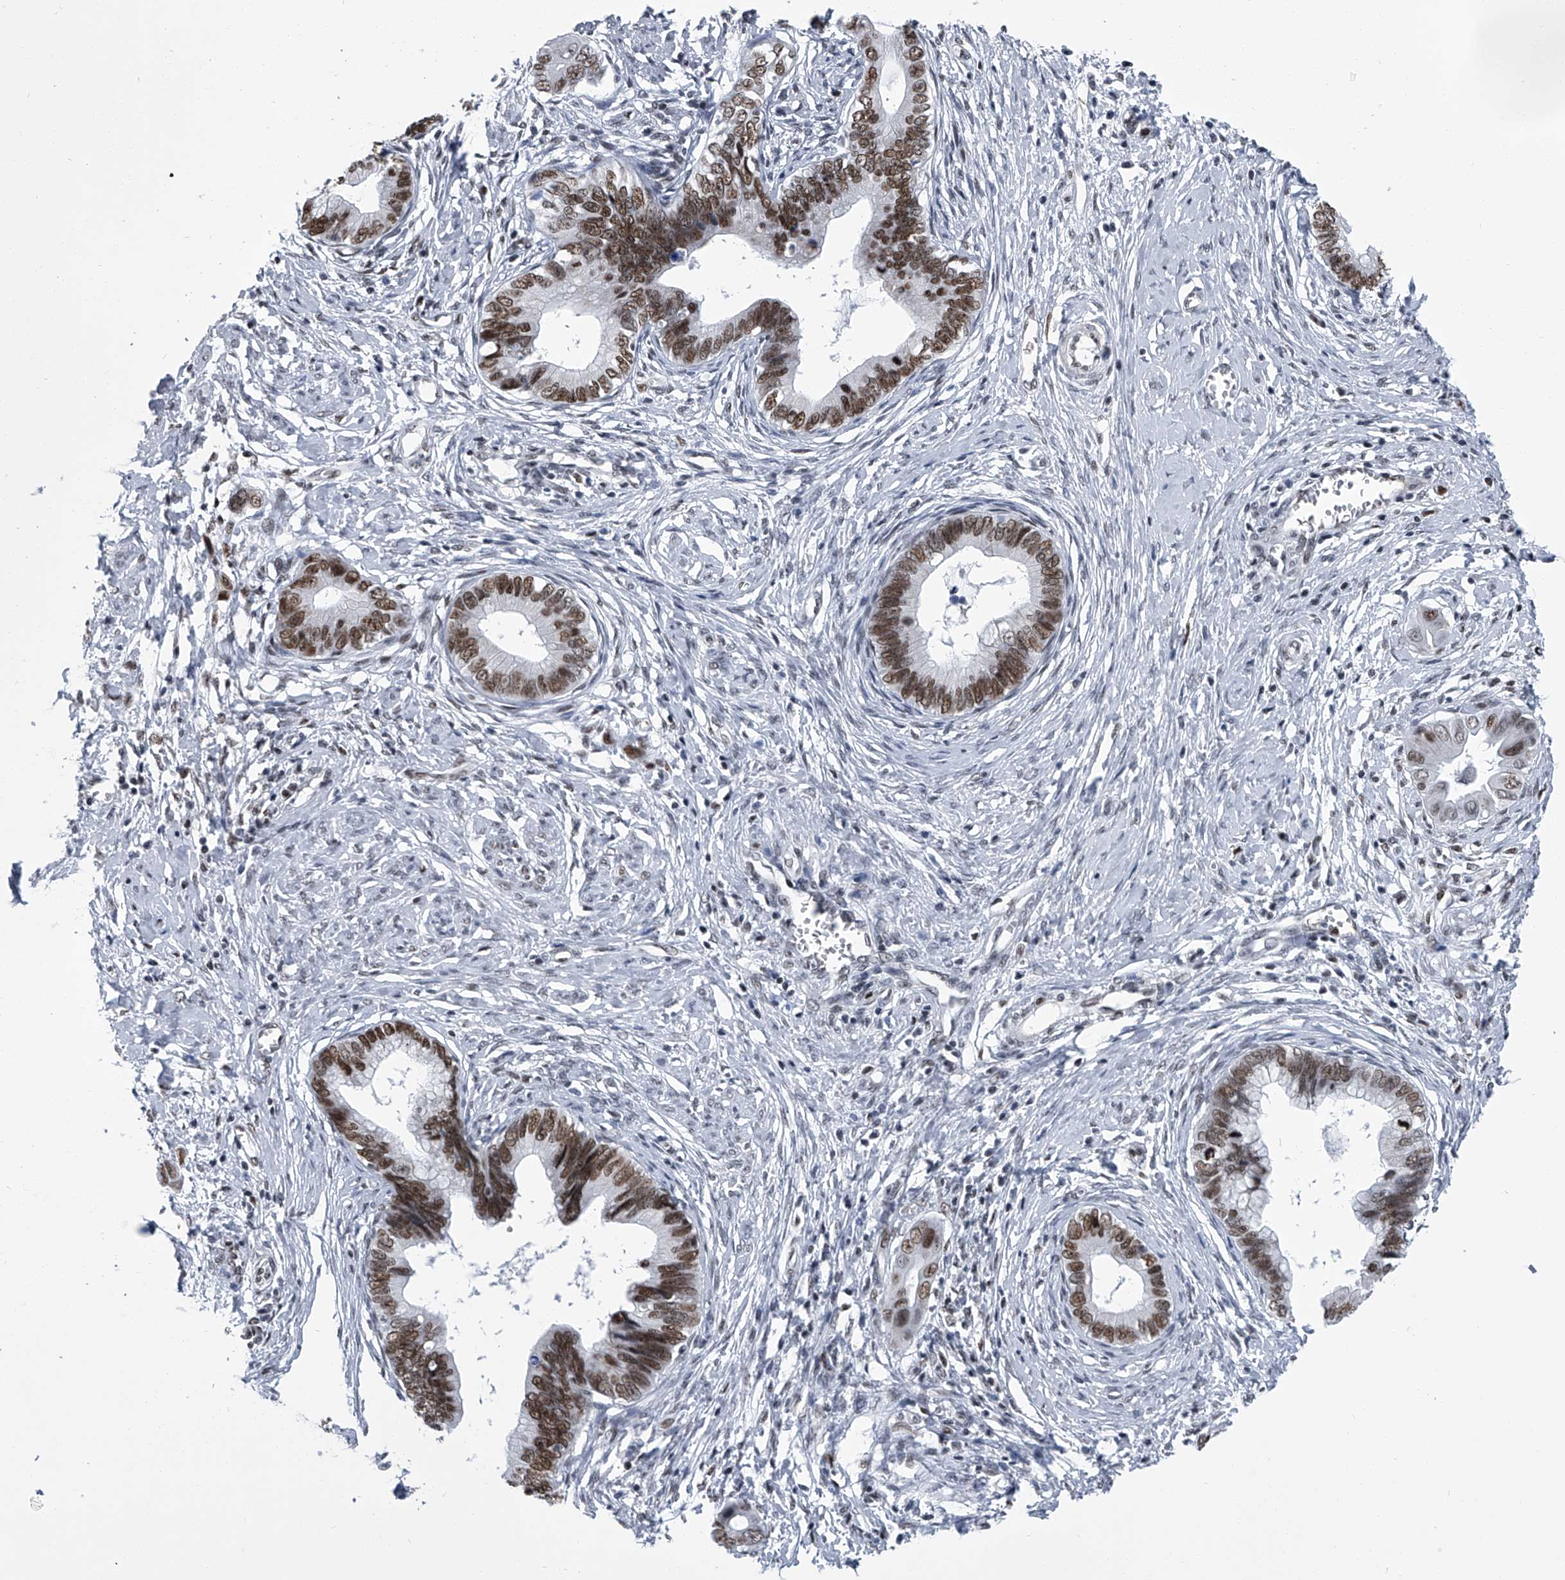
{"staining": {"intensity": "strong", "quantity": ">75%", "location": "nuclear"}, "tissue": "cervical cancer", "cell_type": "Tumor cells", "image_type": "cancer", "snomed": [{"axis": "morphology", "description": "Adenocarcinoma, NOS"}, {"axis": "topography", "description": "Cervix"}], "caption": "Human adenocarcinoma (cervical) stained with a brown dye exhibits strong nuclear positive staining in approximately >75% of tumor cells.", "gene": "SIM2", "patient": {"sex": "female", "age": 44}}